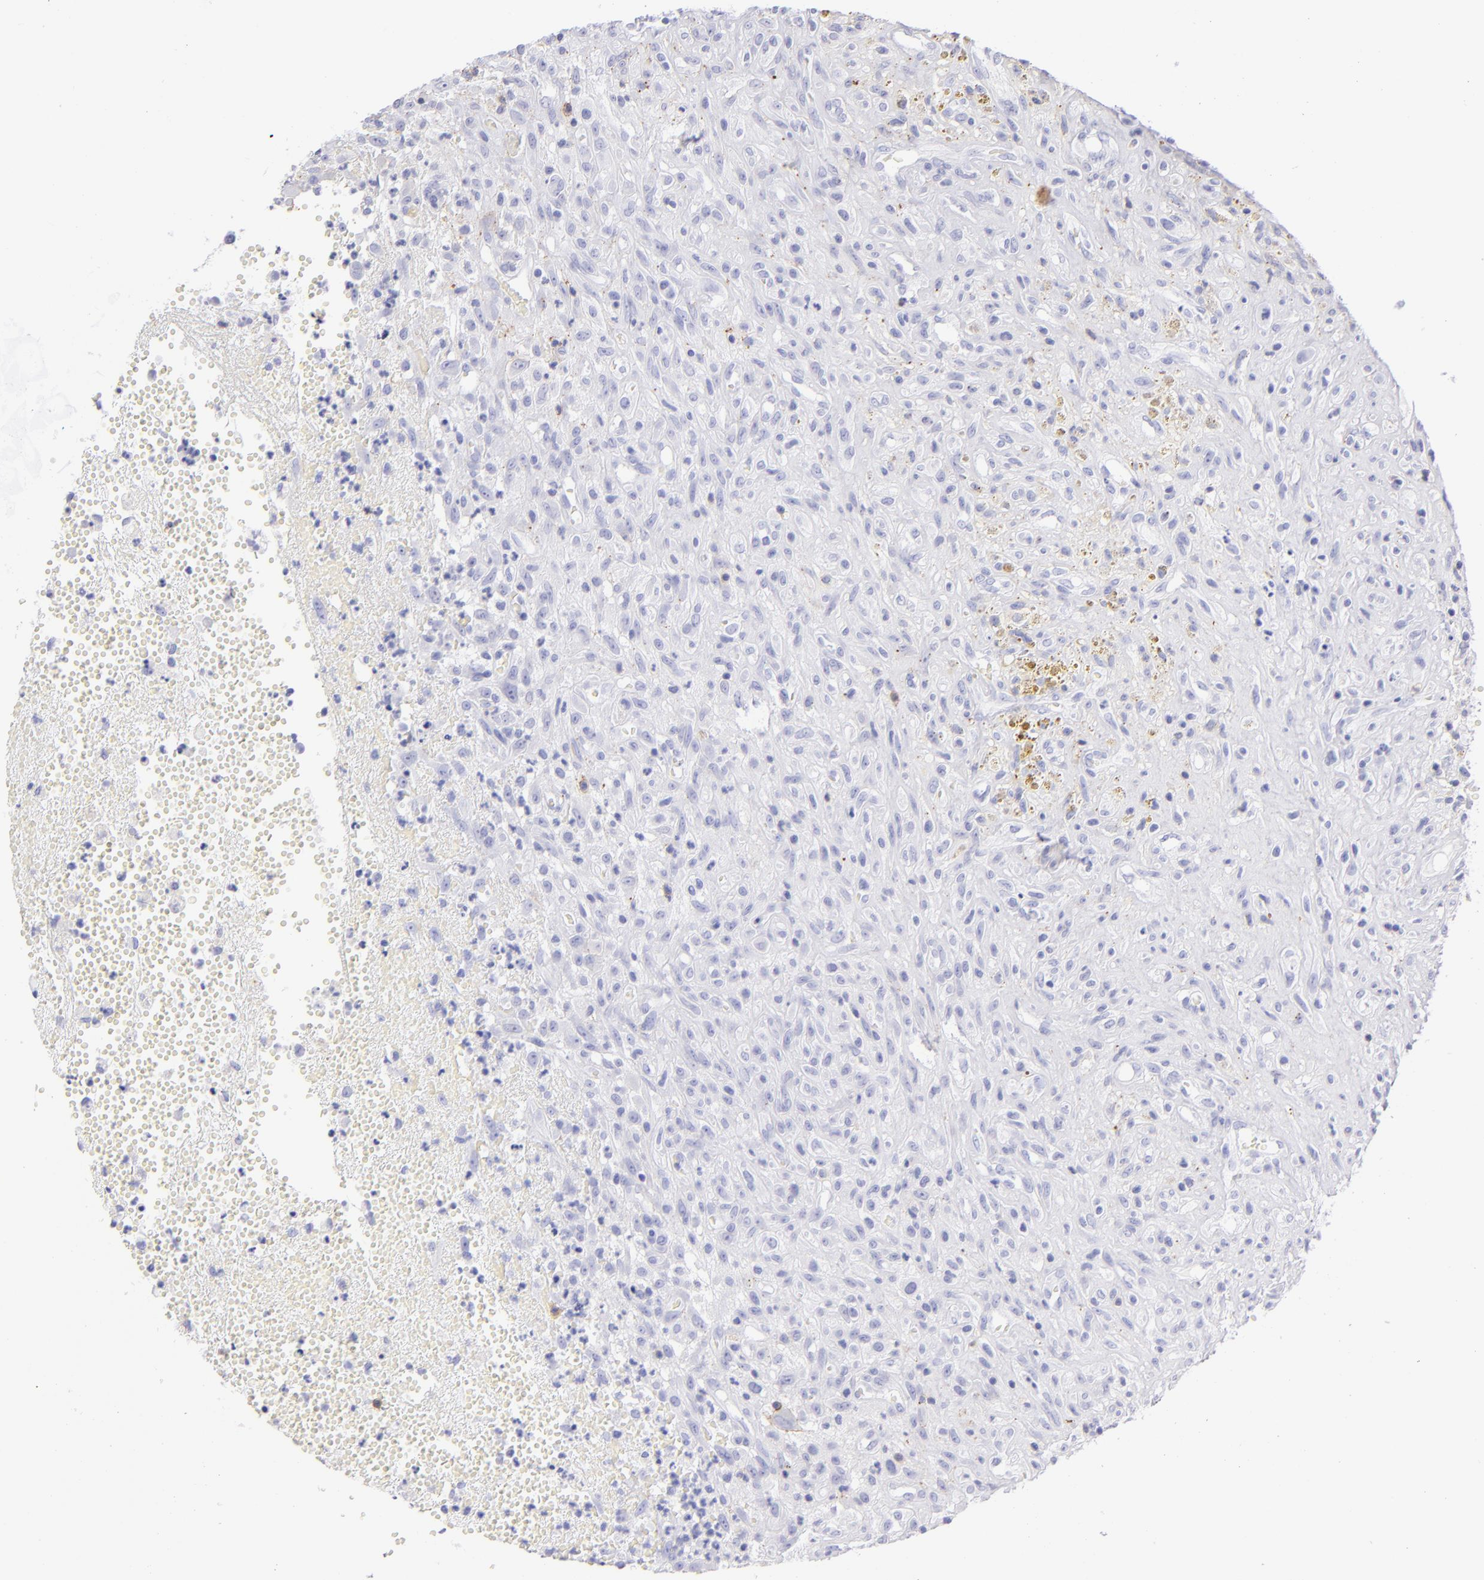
{"staining": {"intensity": "negative", "quantity": "none", "location": "none"}, "tissue": "glioma", "cell_type": "Tumor cells", "image_type": "cancer", "snomed": [{"axis": "morphology", "description": "Glioma, malignant, High grade"}, {"axis": "topography", "description": "Brain"}], "caption": "DAB immunohistochemical staining of human malignant glioma (high-grade) shows no significant expression in tumor cells.", "gene": "CD69", "patient": {"sex": "male", "age": 66}}